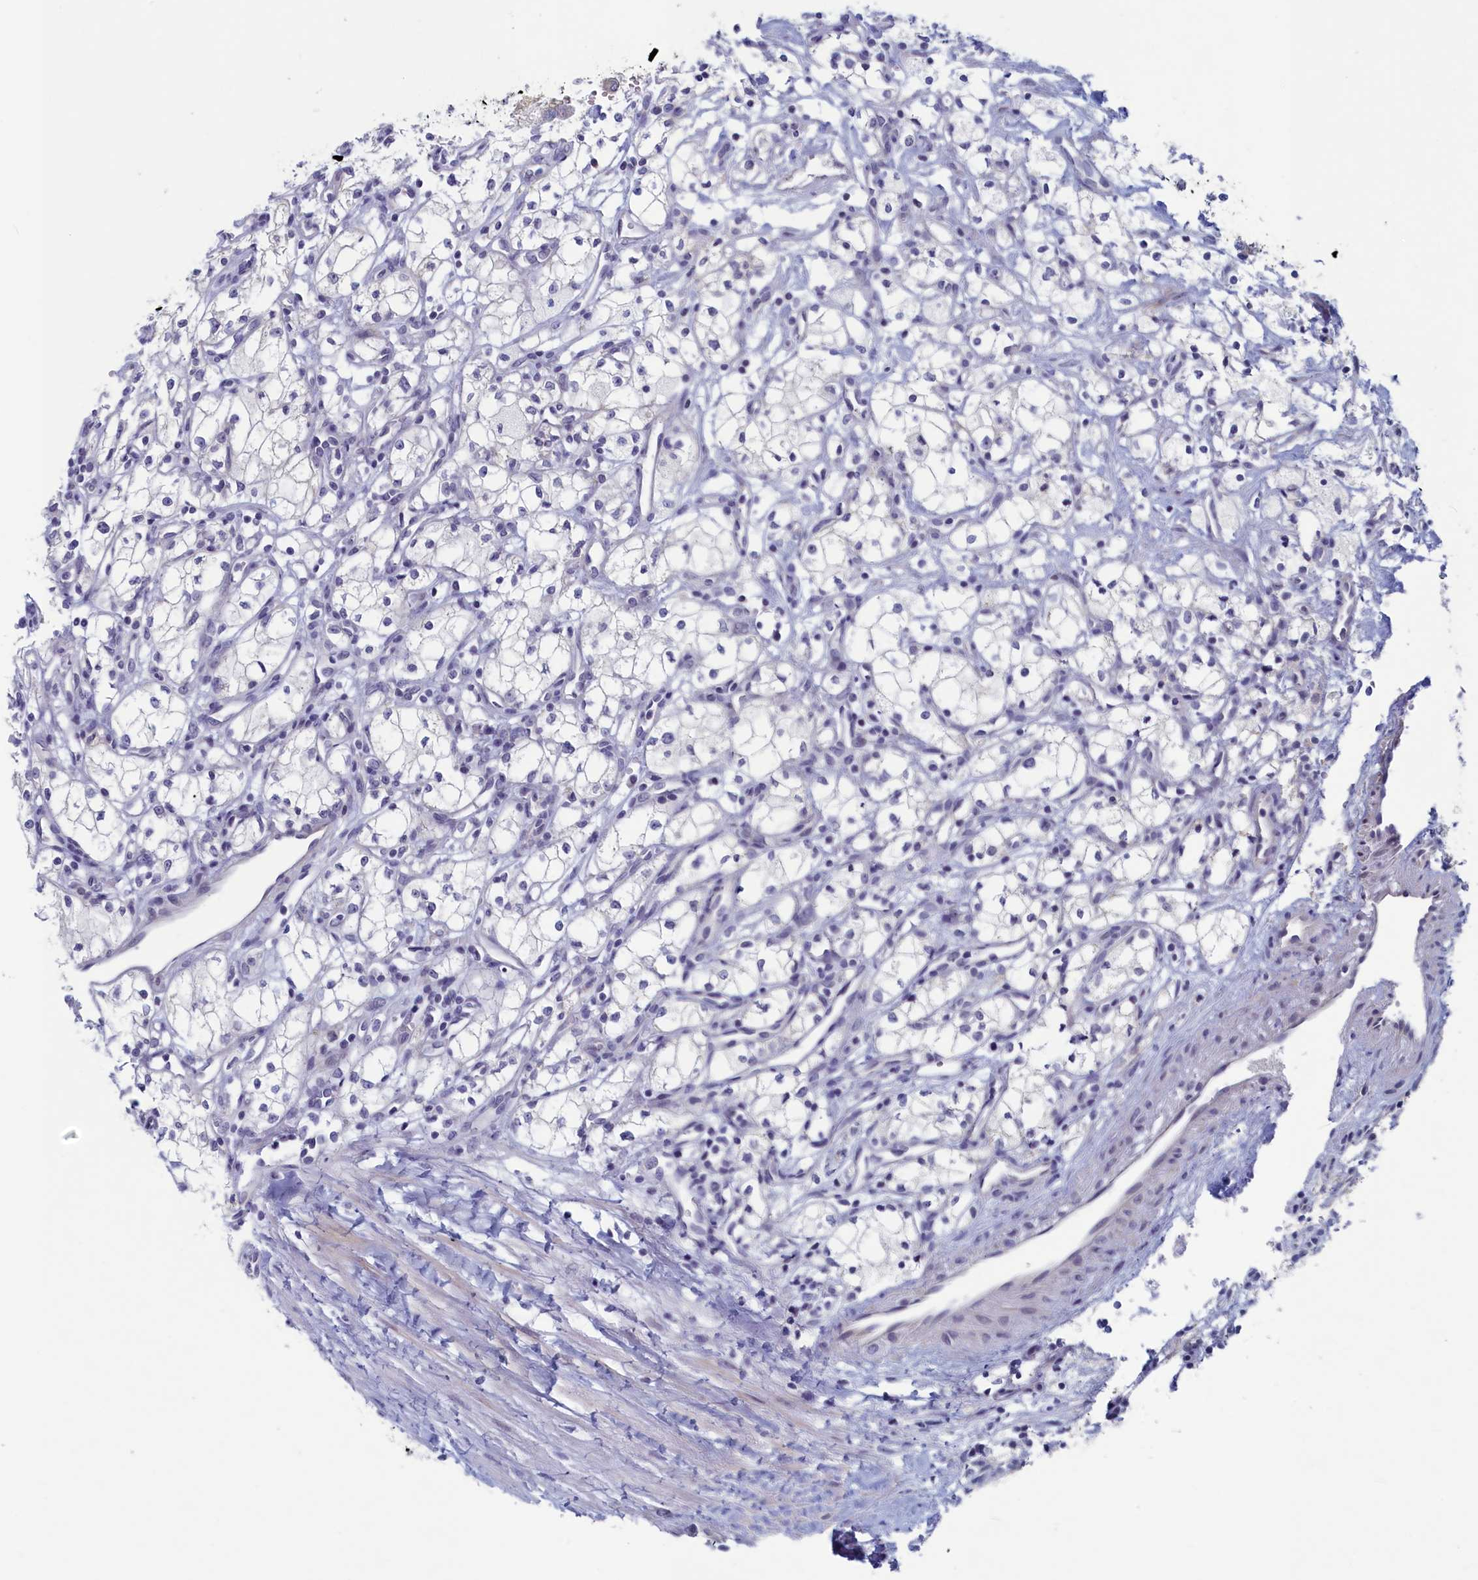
{"staining": {"intensity": "negative", "quantity": "none", "location": "none"}, "tissue": "renal cancer", "cell_type": "Tumor cells", "image_type": "cancer", "snomed": [{"axis": "morphology", "description": "Adenocarcinoma, NOS"}, {"axis": "topography", "description": "Kidney"}], "caption": "Protein analysis of renal cancer reveals no significant positivity in tumor cells.", "gene": "WDR76", "patient": {"sex": "male", "age": 59}}